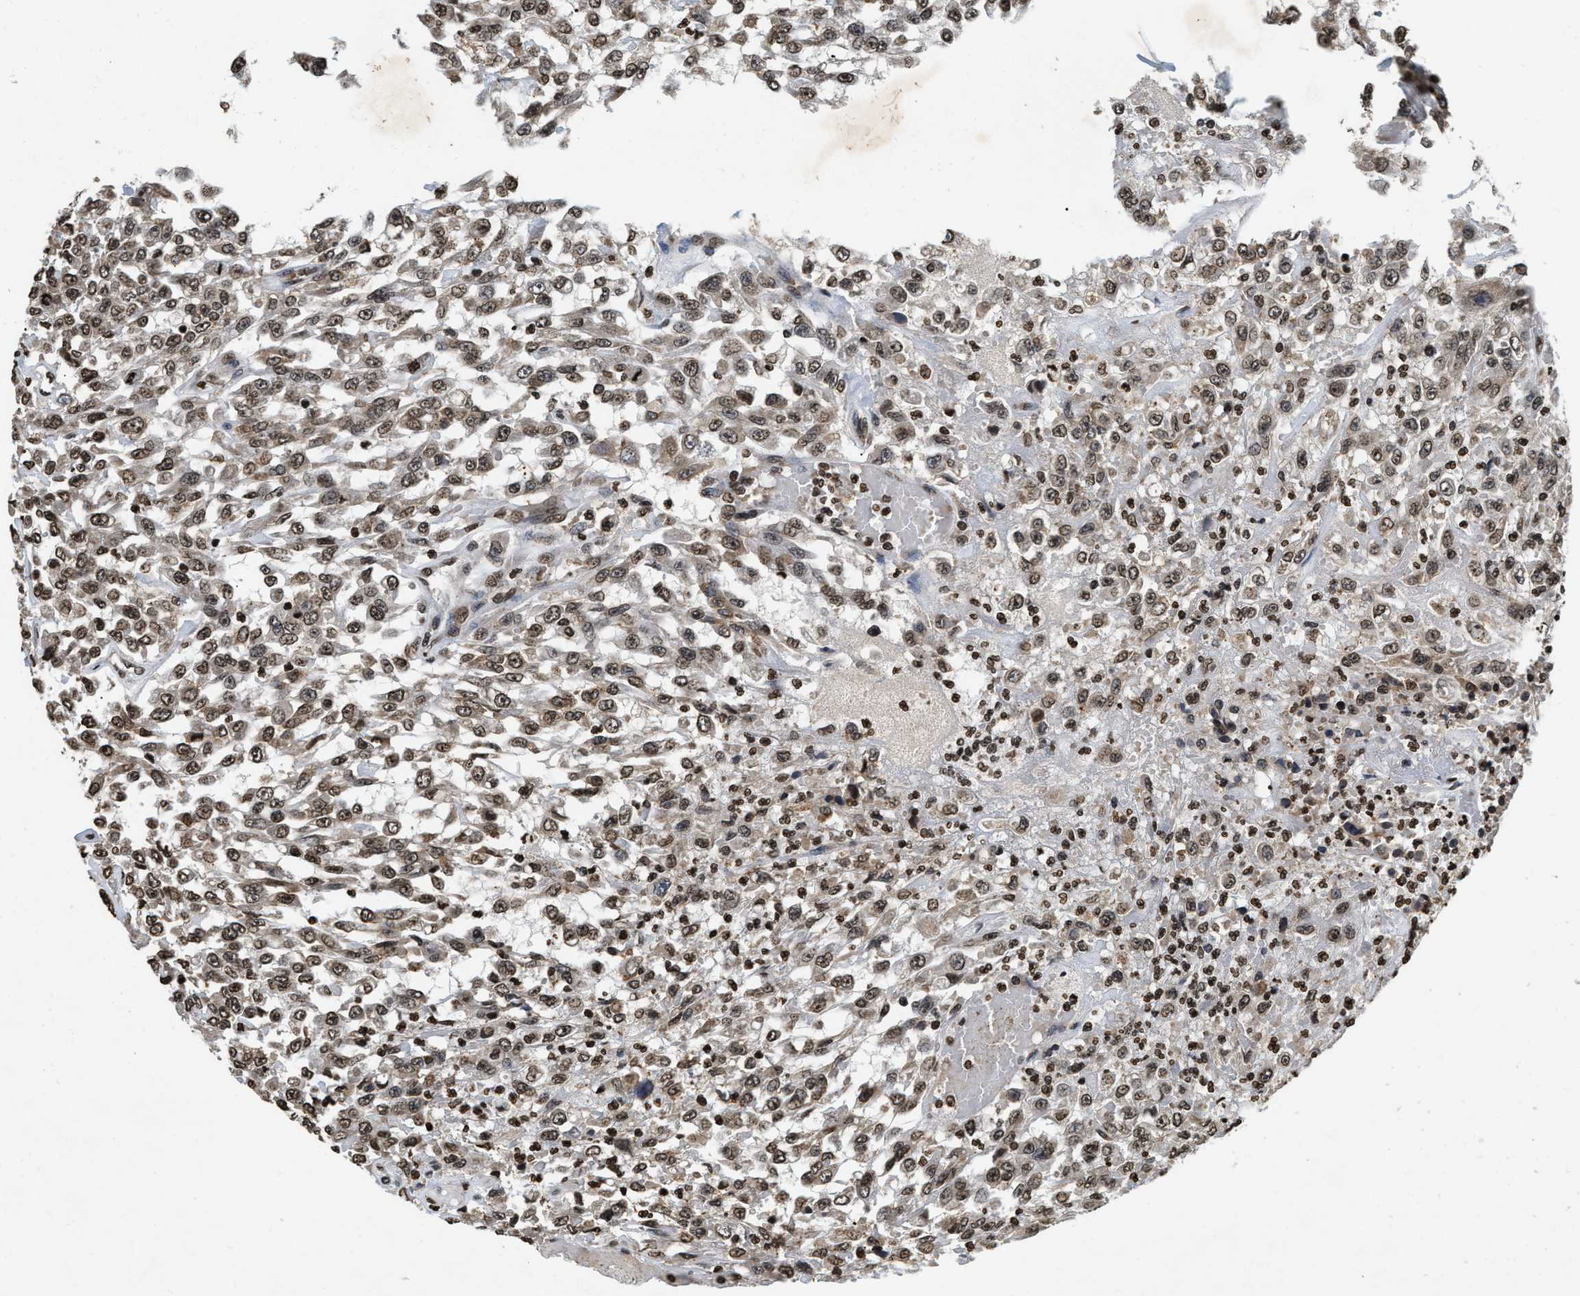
{"staining": {"intensity": "weak", "quantity": ">75%", "location": "cytoplasmic/membranous,nuclear"}, "tissue": "urothelial cancer", "cell_type": "Tumor cells", "image_type": "cancer", "snomed": [{"axis": "morphology", "description": "Urothelial carcinoma, High grade"}, {"axis": "topography", "description": "Urinary bladder"}], "caption": "Urothelial cancer tissue exhibits weak cytoplasmic/membranous and nuclear positivity in approximately >75% of tumor cells, visualized by immunohistochemistry.", "gene": "DNASE1L3", "patient": {"sex": "male", "age": 46}}